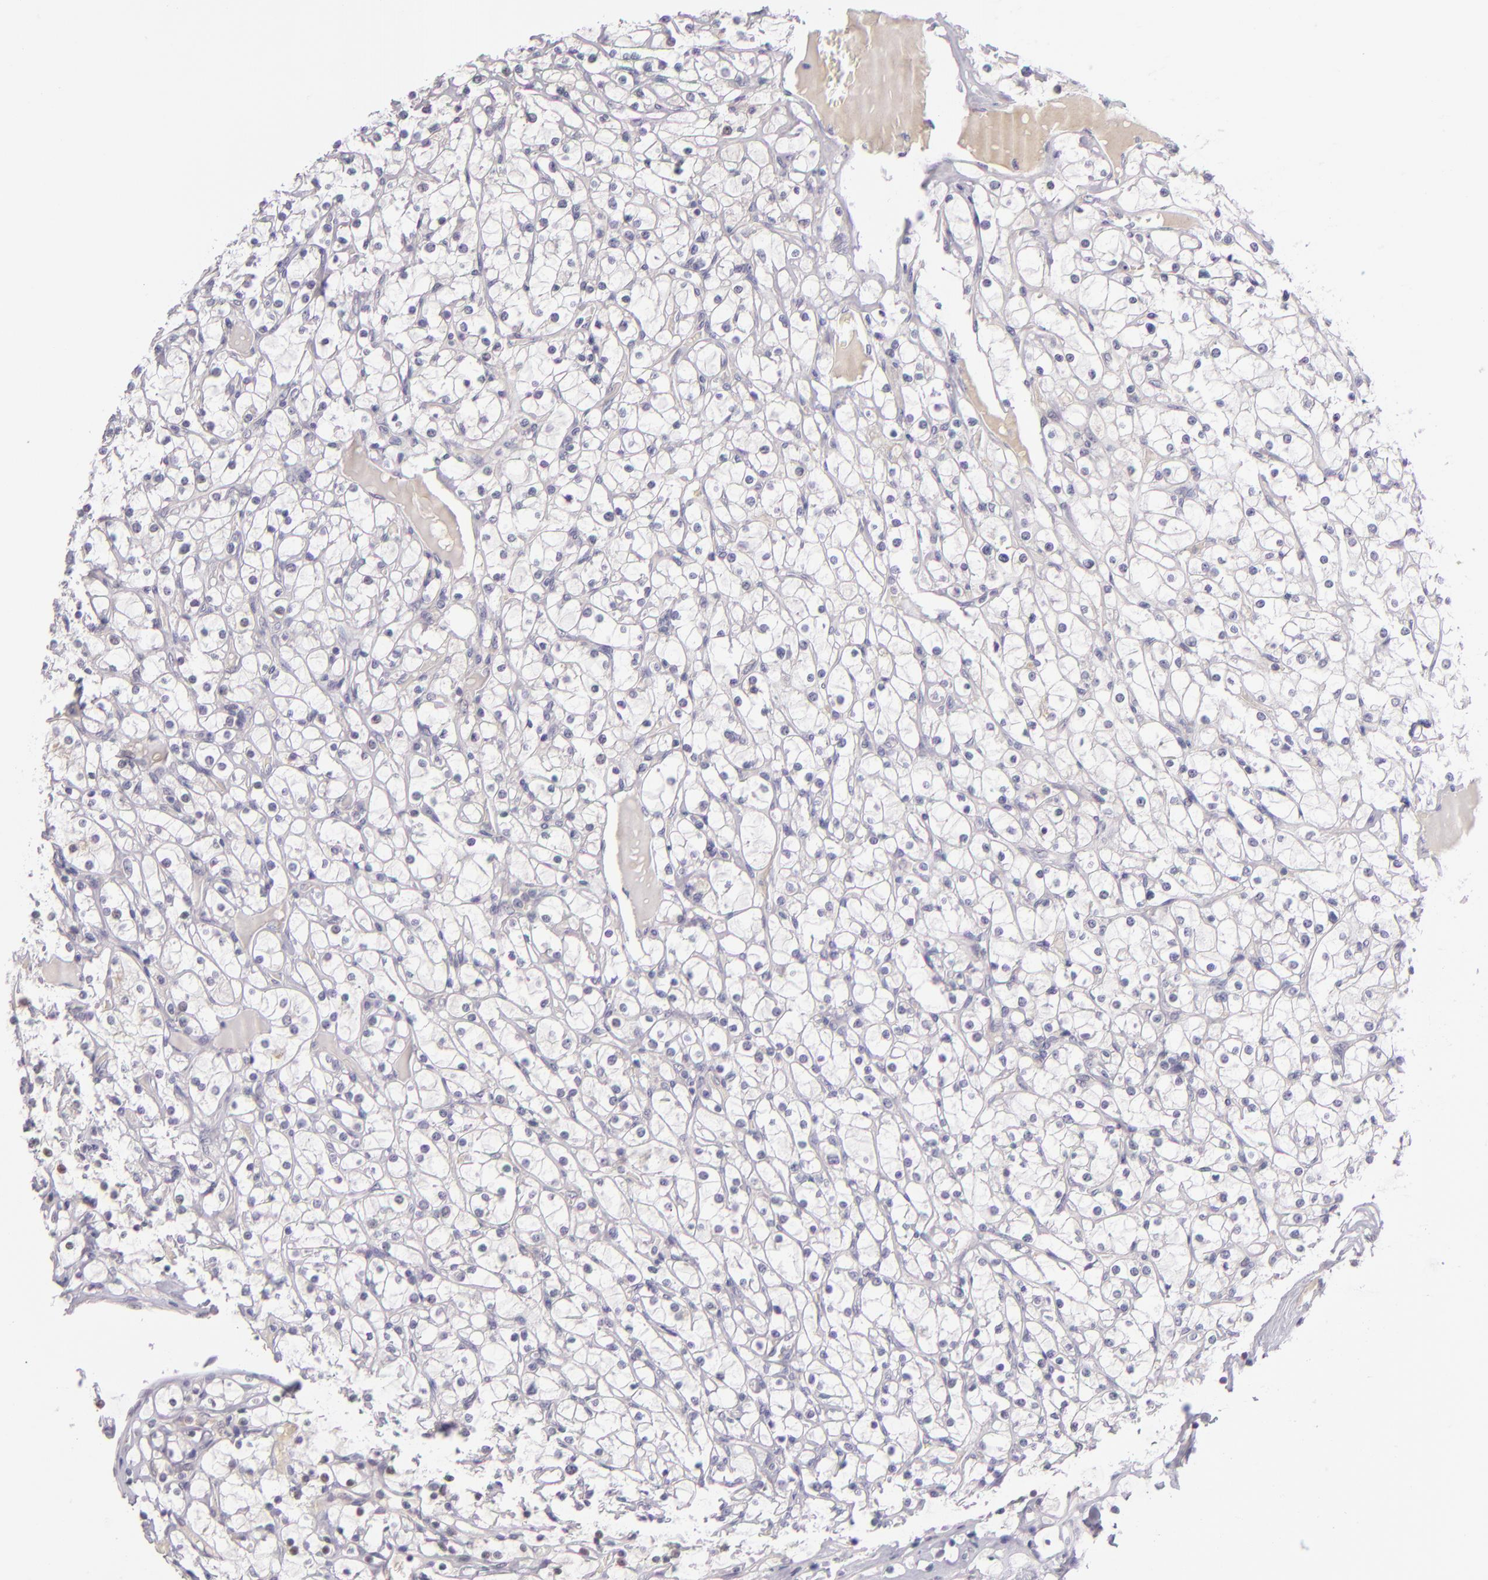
{"staining": {"intensity": "negative", "quantity": "none", "location": "none"}, "tissue": "renal cancer", "cell_type": "Tumor cells", "image_type": "cancer", "snomed": [{"axis": "morphology", "description": "Adenocarcinoma, NOS"}, {"axis": "topography", "description": "Kidney"}], "caption": "The immunohistochemistry (IHC) image has no significant positivity in tumor cells of renal cancer (adenocarcinoma) tissue. (Brightfield microscopy of DAB (3,3'-diaminobenzidine) IHC at high magnification).", "gene": "CSE1L", "patient": {"sex": "female", "age": 73}}